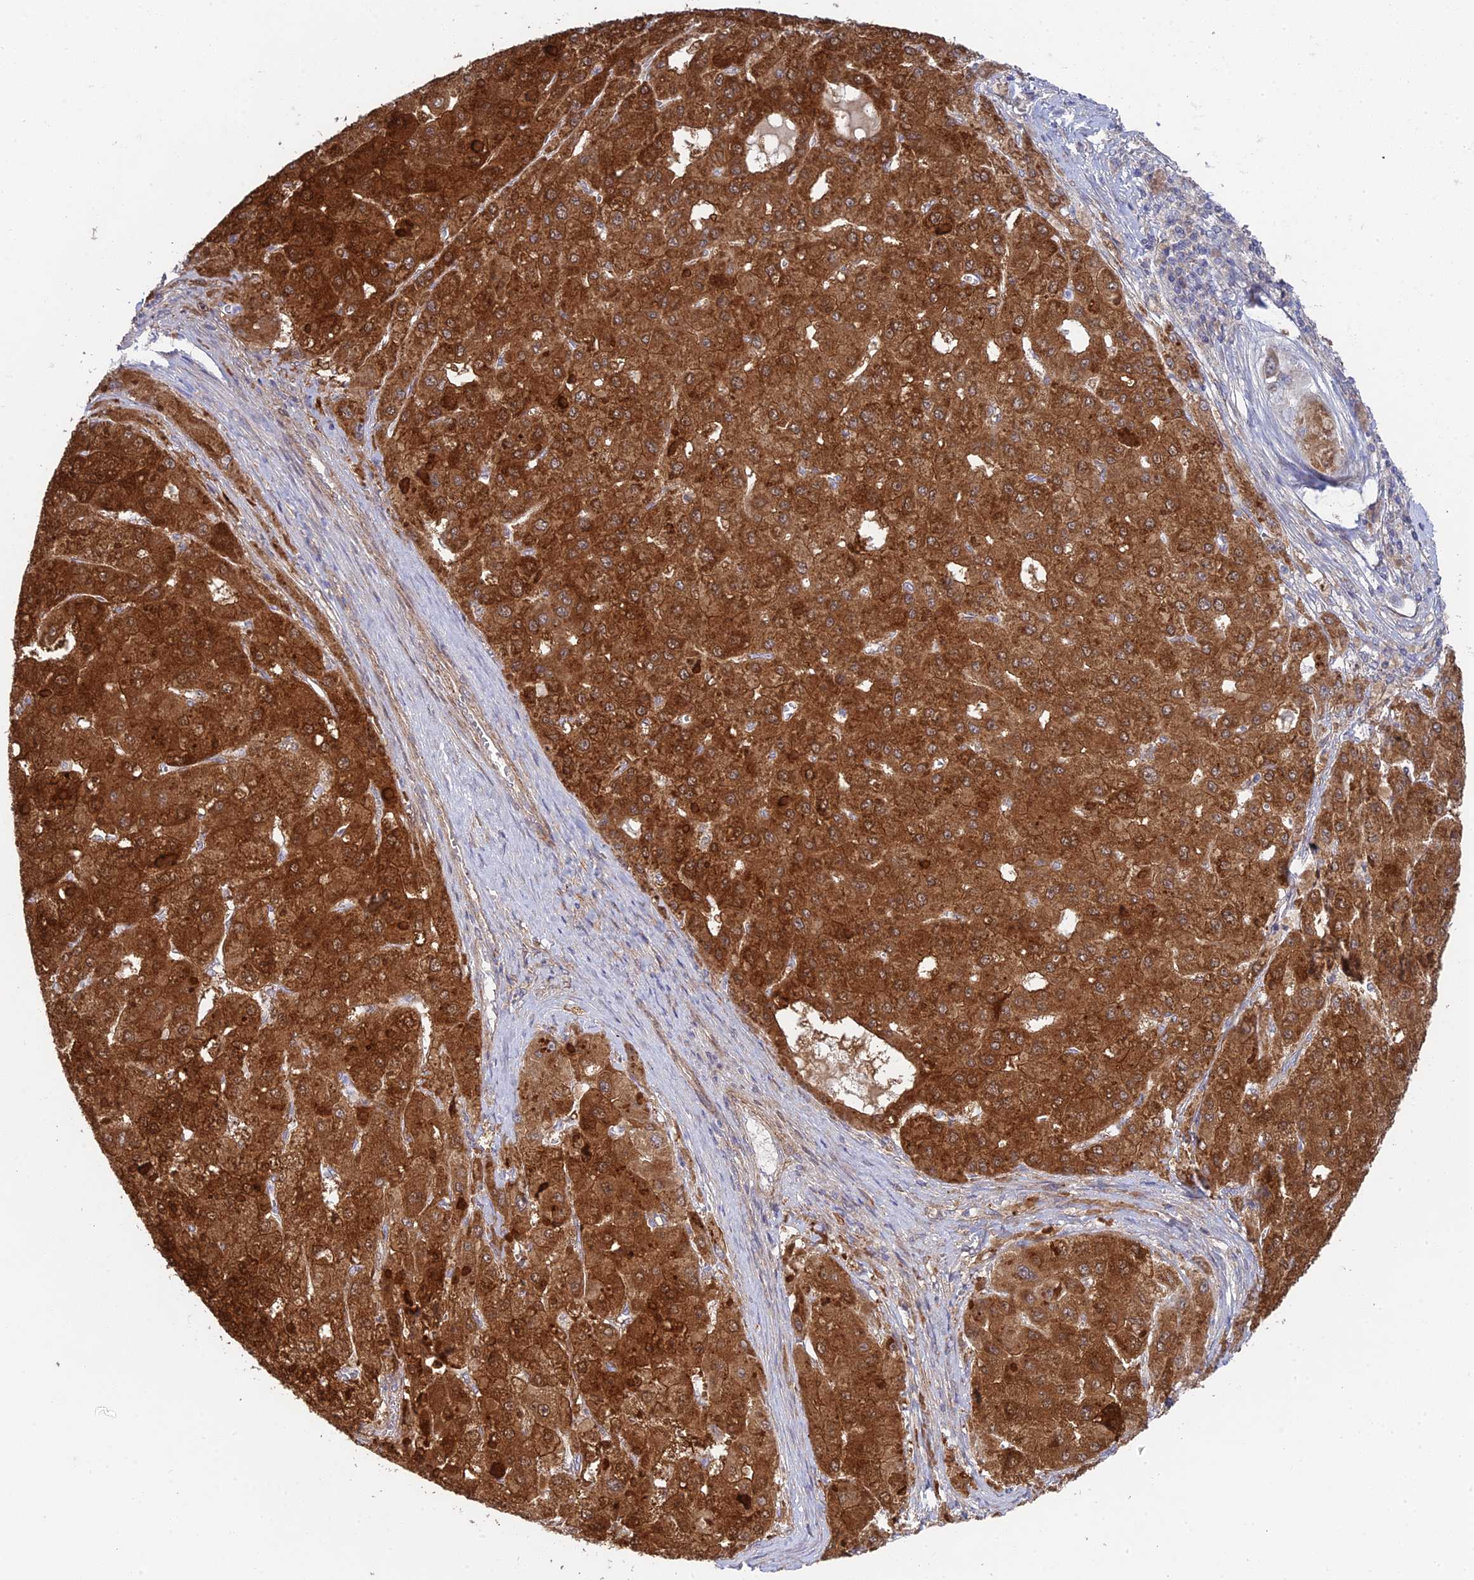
{"staining": {"intensity": "strong", "quantity": ">75%", "location": "cytoplasmic/membranous"}, "tissue": "liver cancer", "cell_type": "Tumor cells", "image_type": "cancer", "snomed": [{"axis": "morphology", "description": "Carcinoma, Hepatocellular, NOS"}, {"axis": "topography", "description": "Liver"}], "caption": "The image reveals a brown stain indicating the presence of a protein in the cytoplasmic/membranous of tumor cells in liver cancer (hepatocellular carcinoma).", "gene": "INCA1", "patient": {"sex": "female", "age": 73}}